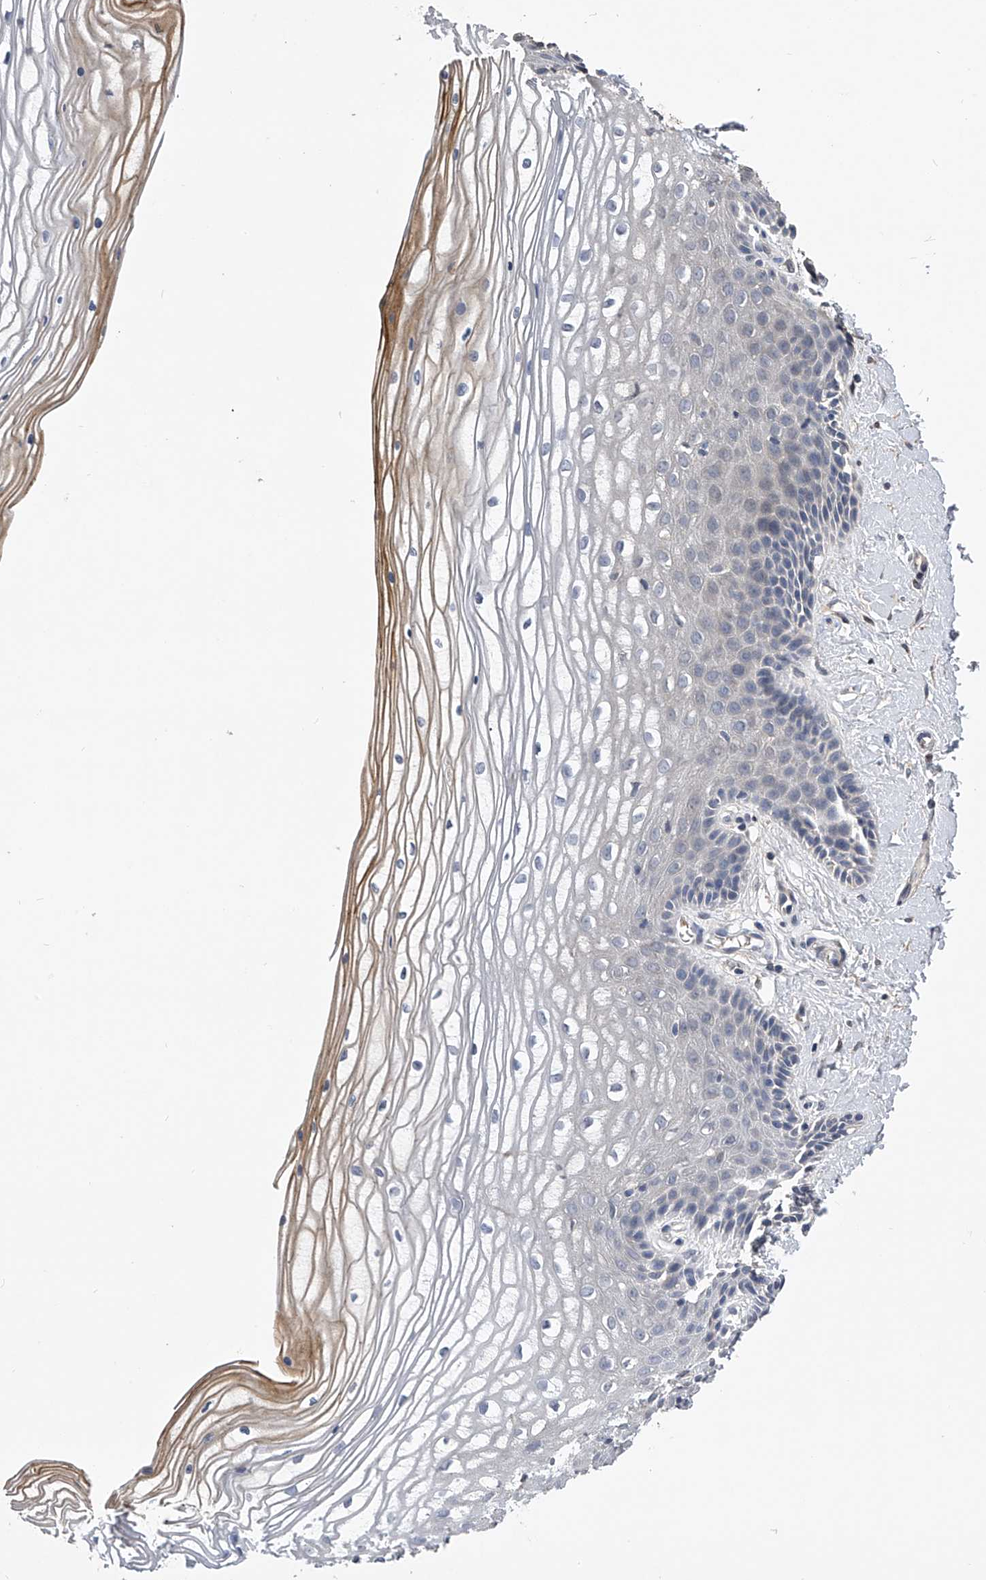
{"staining": {"intensity": "moderate", "quantity": "<25%", "location": "cytoplasmic/membranous"}, "tissue": "vagina", "cell_type": "Squamous epithelial cells", "image_type": "normal", "snomed": [{"axis": "morphology", "description": "Normal tissue, NOS"}, {"axis": "topography", "description": "Vagina"}, {"axis": "topography", "description": "Cervix"}], "caption": "Immunohistochemical staining of normal vagina reveals low levels of moderate cytoplasmic/membranous staining in approximately <25% of squamous epithelial cells.", "gene": "MDN1", "patient": {"sex": "female", "age": 40}}